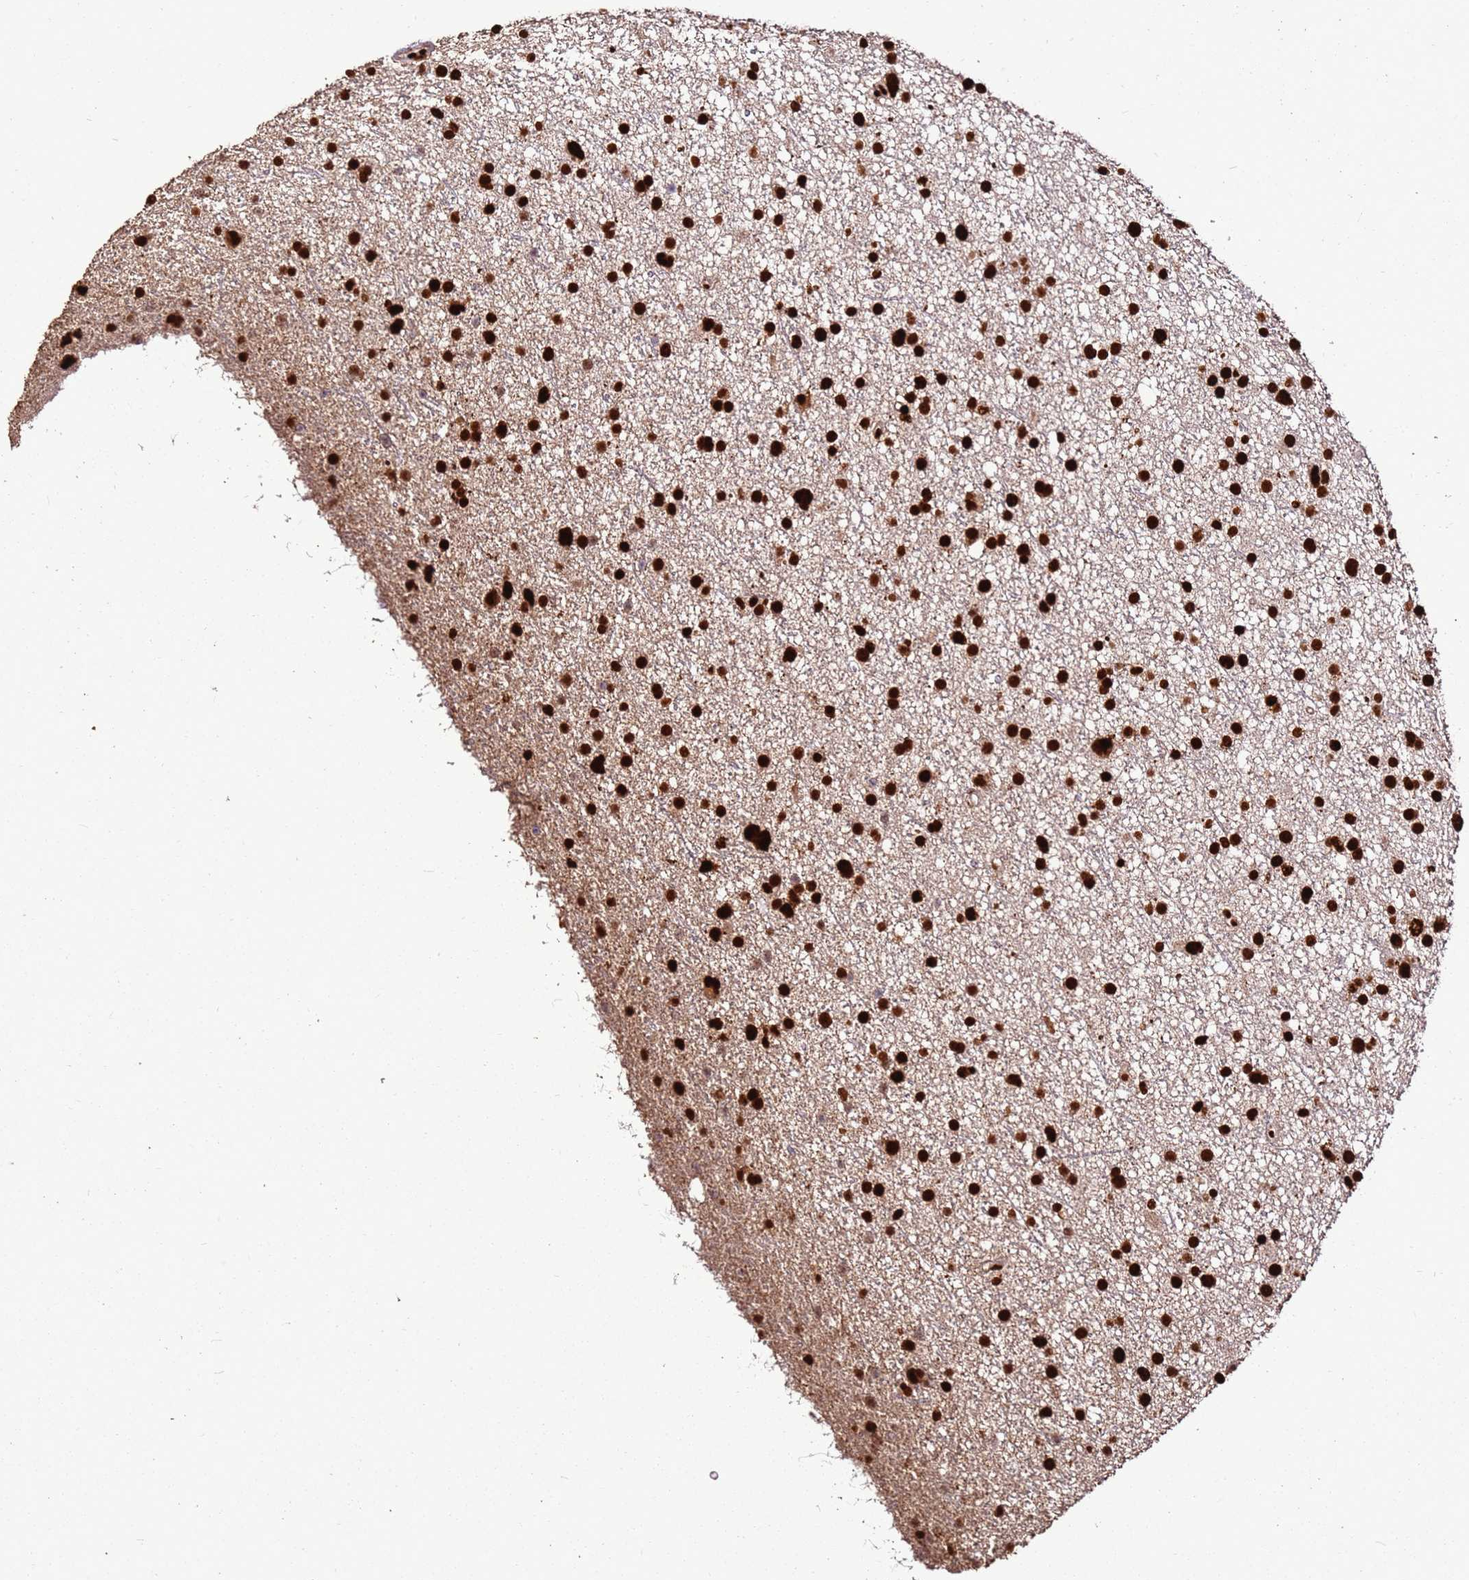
{"staining": {"intensity": "strong", "quantity": ">75%", "location": "nuclear"}, "tissue": "glioma", "cell_type": "Tumor cells", "image_type": "cancer", "snomed": [{"axis": "morphology", "description": "Glioma, malignant, Low grade"}, {"axis": "topography", "description": "Cerebral cortex"}], "caption": "This is an image of IHC staining of malignant low-grade glioma, which shows strong staining in the nuclear of tumor cells.", "gene": "HNRNPAB", "patient": {"sex": "female", "age": 39}}